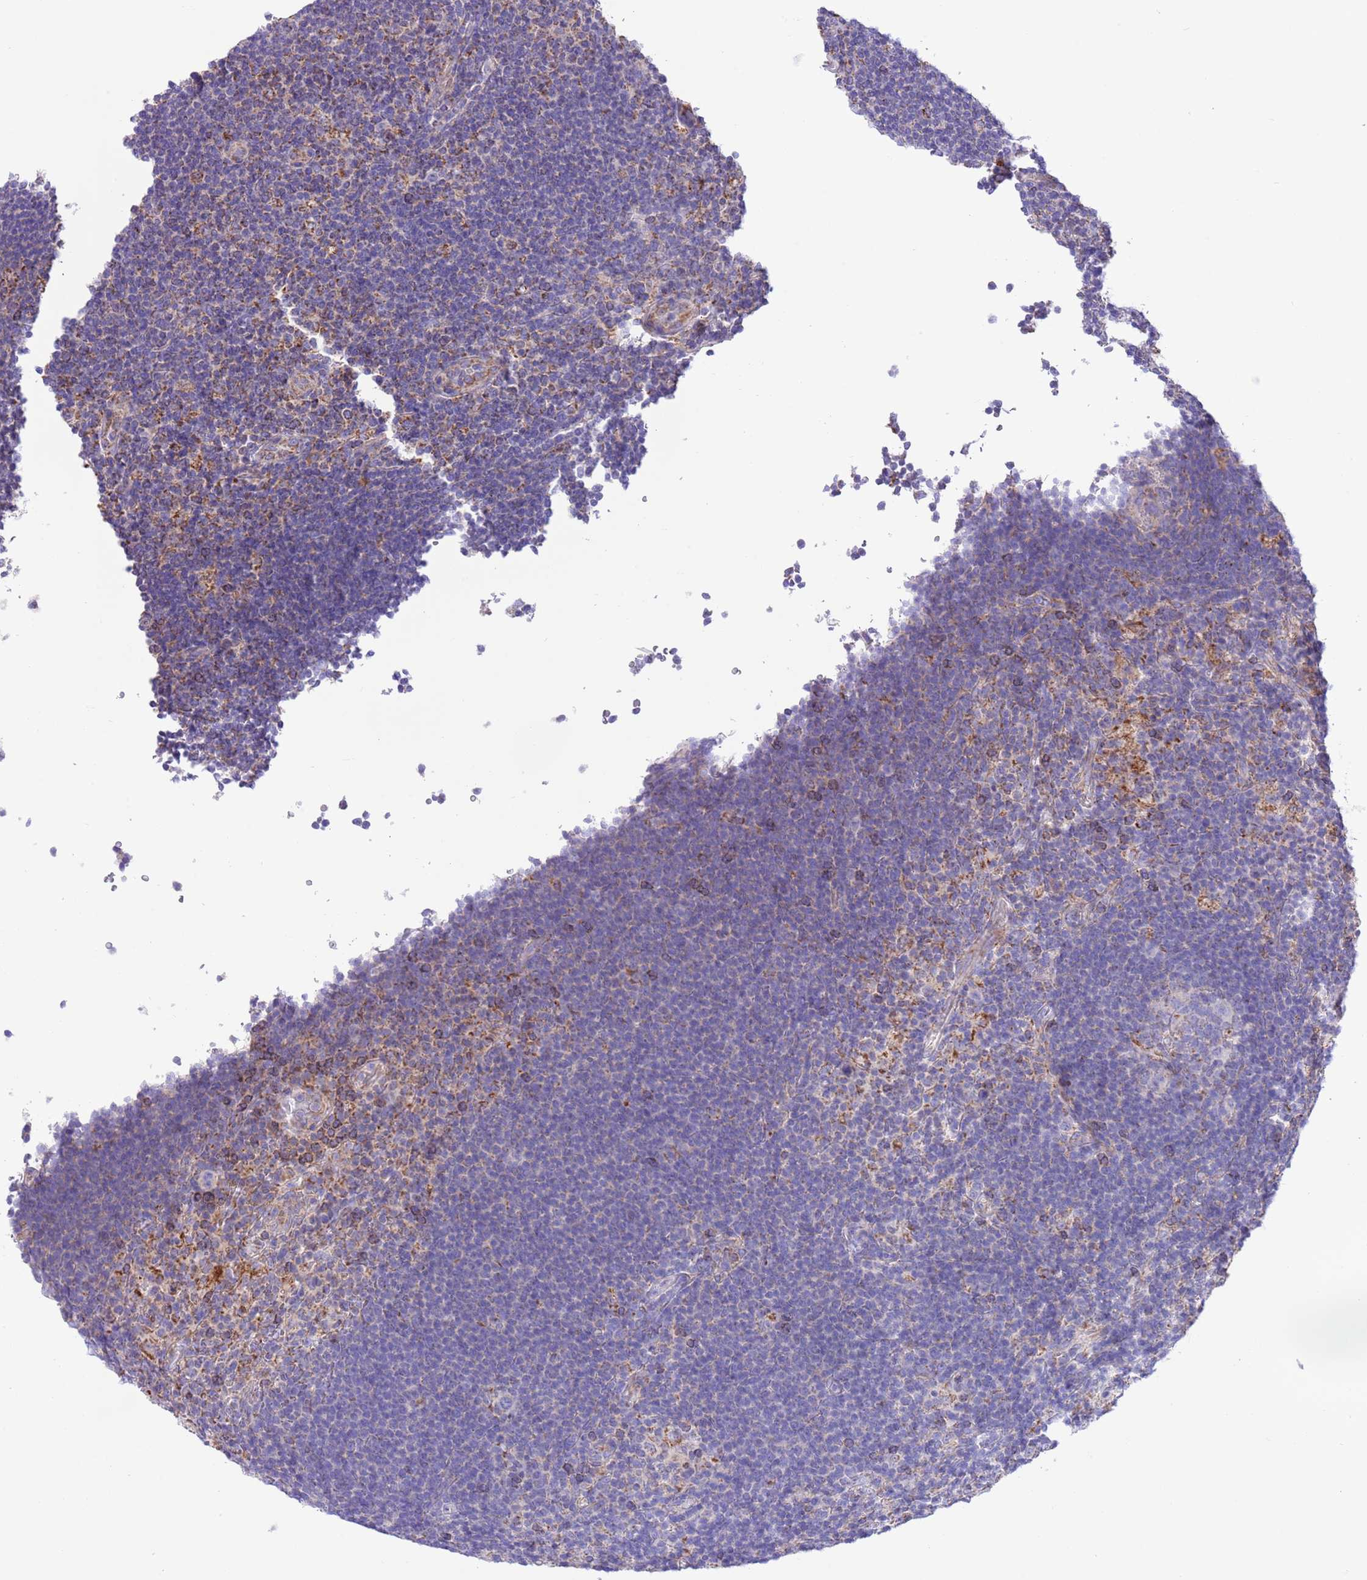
{"staining": {"intensity": "moderate", "quantity": "25%-75%", "location": "cytoplasmic/membranous"}, "tissue": "lymphoma", "cell_type": "Tumor cells", "image_type": "cancer", "snomed": [{"axis": "morphology", "description": "Hodgkin's disease, NOS"}, {"axis": "topography", "description": "Lymph node"}], "caption": "The immunohistochemical stain highlights moderate cytoplasmic/membranous staining in tumor cells of lymphoma tissue.", "gene": "SS18L2", "patient": {"sex": "female", "age": 57}}